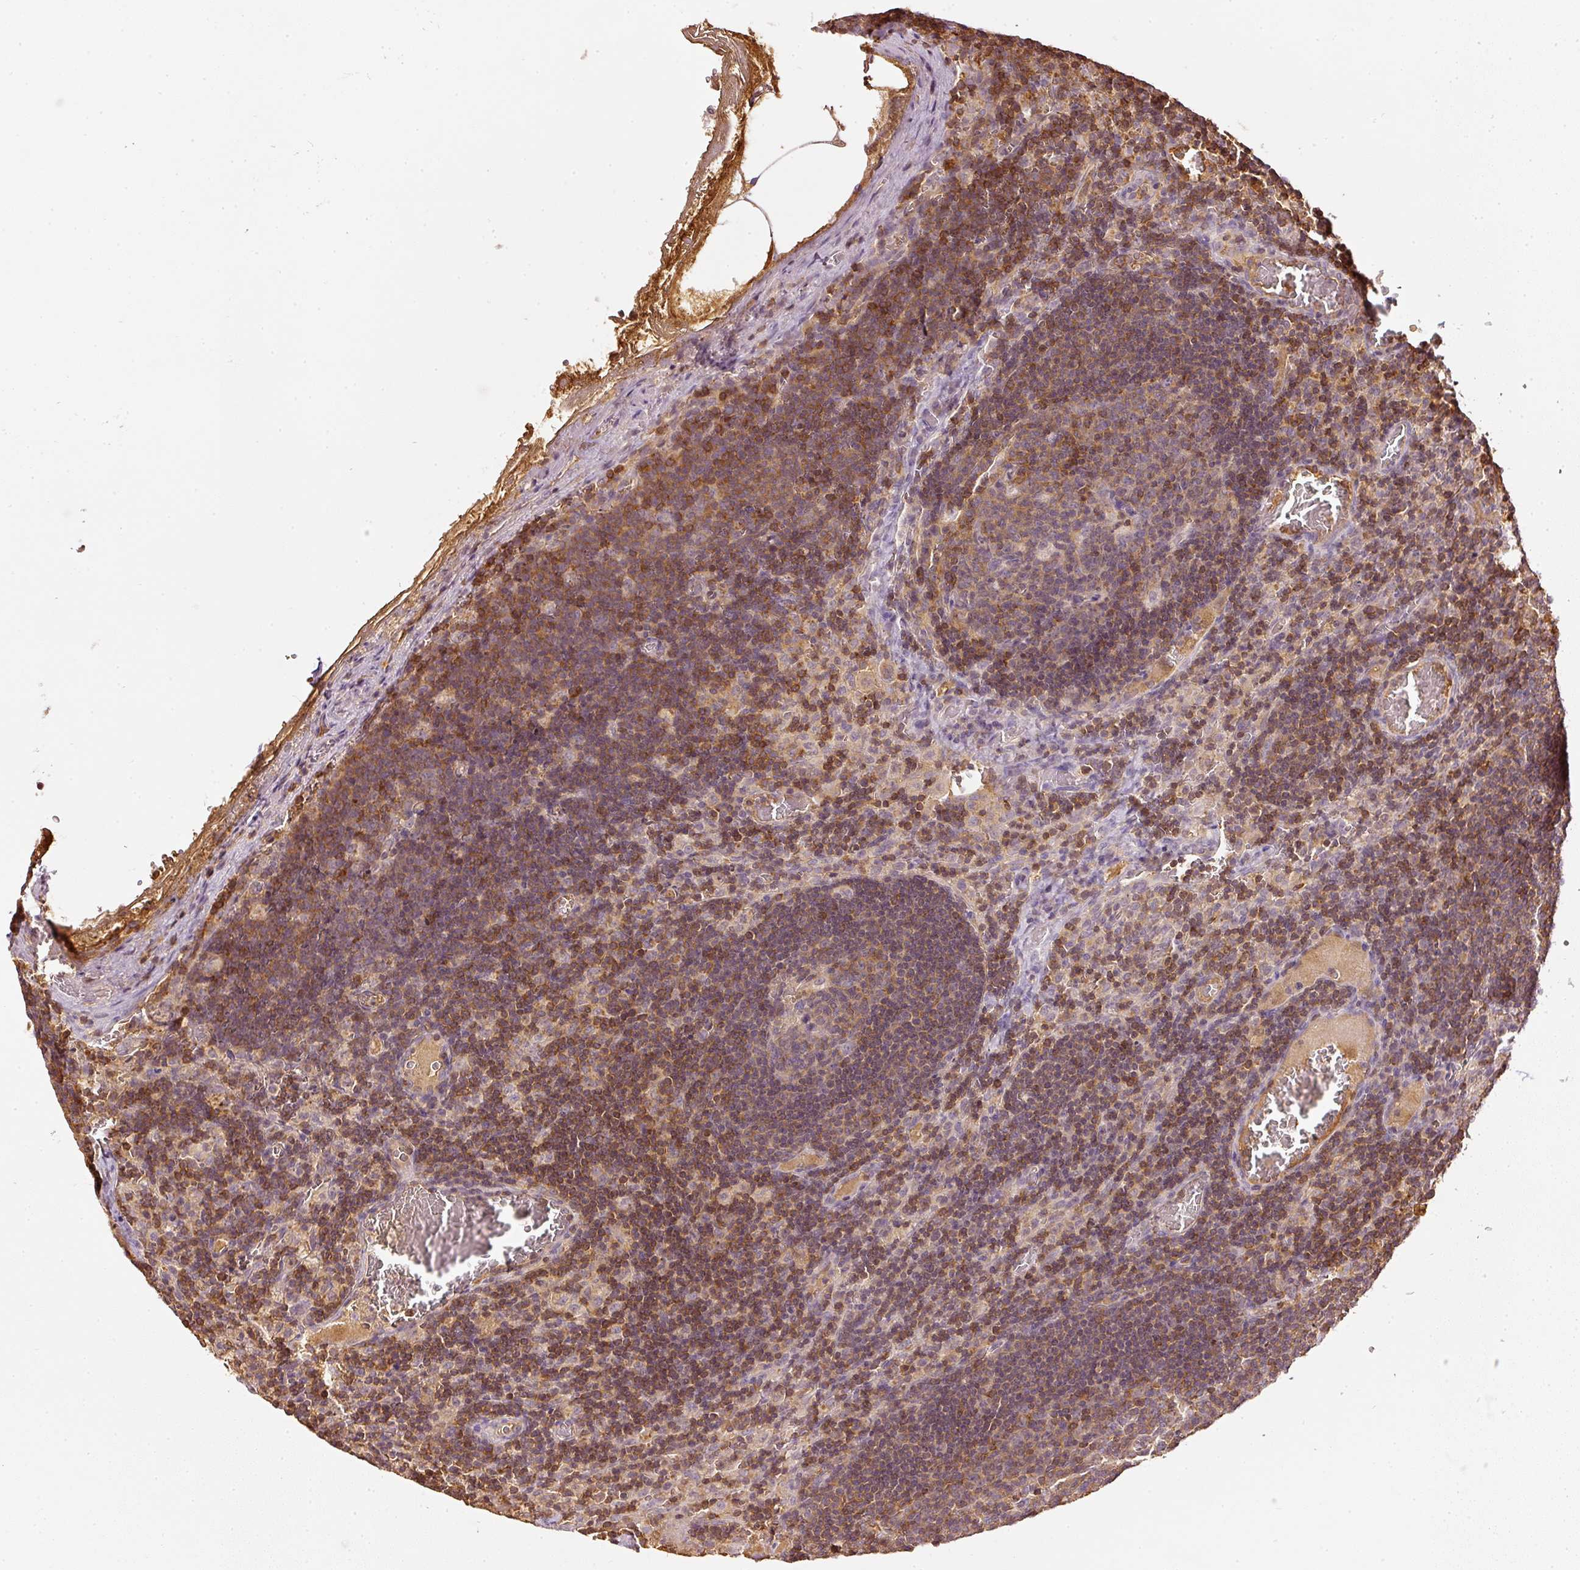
{"staining": {"intensity": "moderate", "quantity": "<25%", "location": "cytoplasmic/membranous"}, "tissue": "lymph node", "cell_type": "Germinal center cells", "image_type": "normal", "snomed": [{"axis": "morphology", "description": "Normal tissue, NOS"}, {"axis": "topography", "description": "Lymph node"}], "caption": "Immunohistochemical staining of benign human lymph node demonstrates low levels of moderate cytoplasmic/membranous positivity in approximately <25% of germinal center cells. The staining is performed using DAB (3,3'-diaminobenzidine) brown chromogen to label protein expression. The nuclei are counter-stained blue using hematoxylin.", "gene": "EVL", "patient": {"sex": "male", "age": 50}}